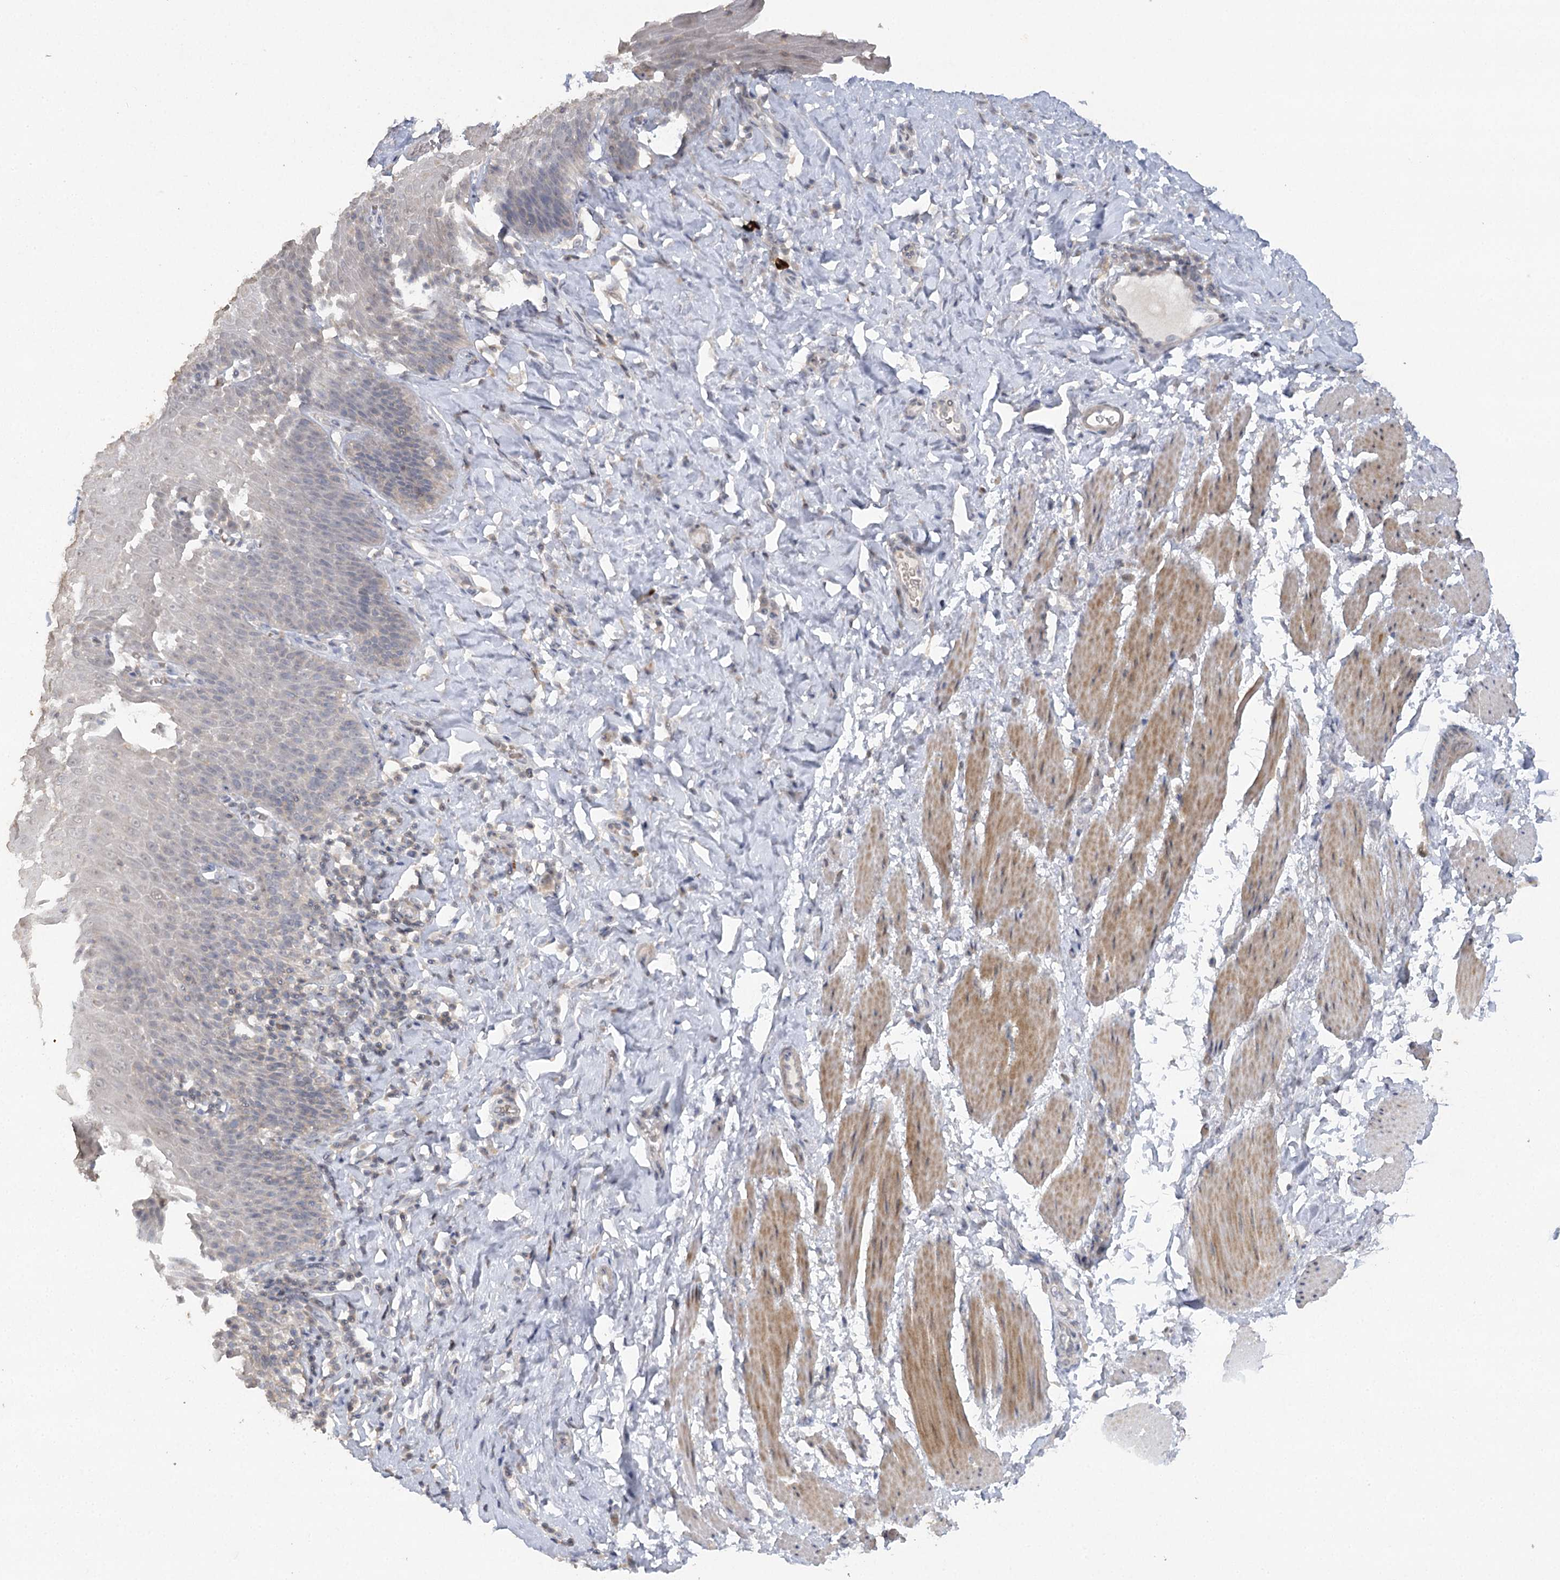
{"staining": {"intensity": "negative", "quantity": "none", "location": "none"}, "tissue": "esophagus", "cell_type": "Squamous epithelial cells", "image_type": "normal", "snomed": [{"axis": "morphology", "description": "Normal tissue, NOS"}, {"axis": "topography", "description": "Esophagus"}], "caption": "Histopathology image shows no protein positivity in squamous epithelial cells of normal esophagus. (IHC, brightfield microscopy, high magnification).", "gene": "TRAF3IP1", "patient": {"sex": "female", "age": 61}}